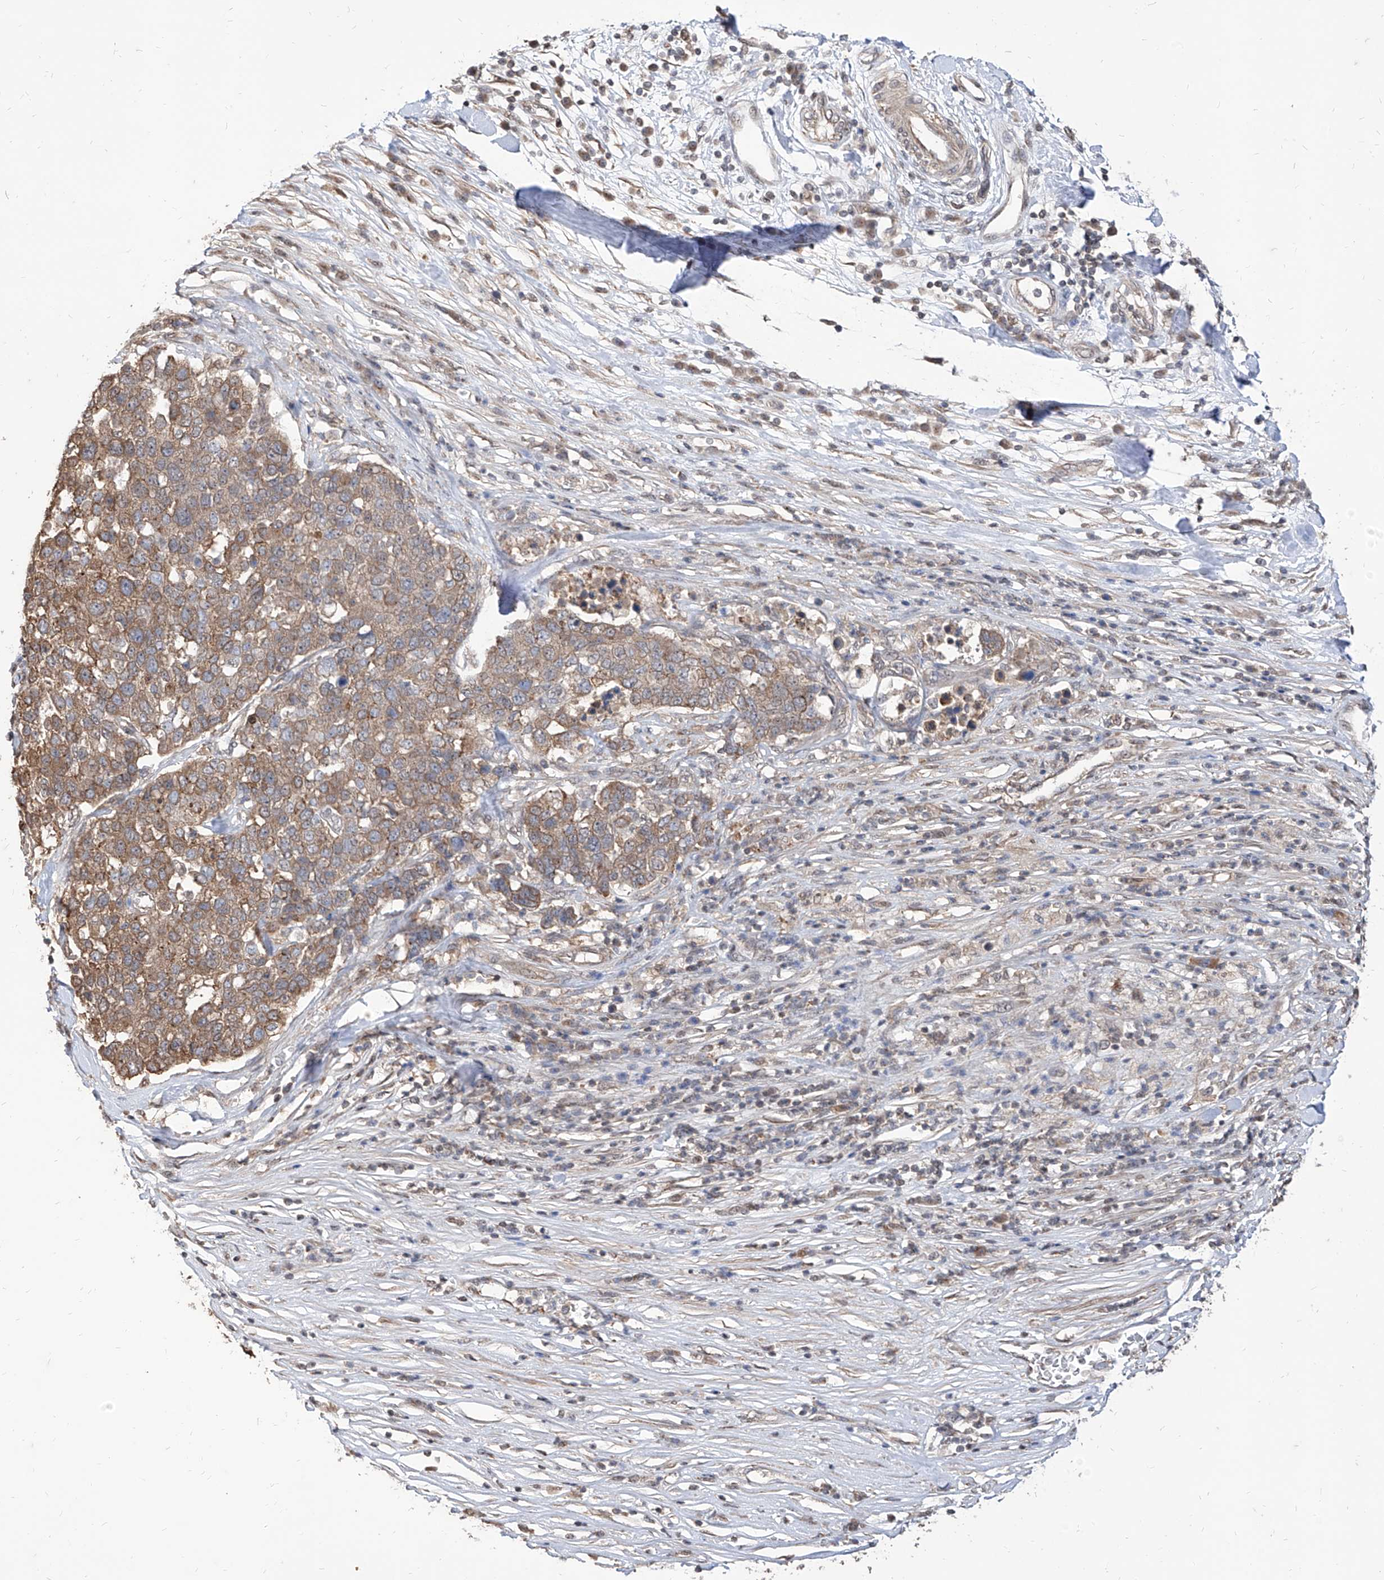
{"staining": {"intensity": "moderate", "quantity": ">75%", "location": "cytoplasmic/membranous"}, "tissue": "pancreatic cancer", "cell_type": "Tumor cells", "image_type": "cancer", "snomed": [{"axis": "morphology", "description": "Adenocarcinoma, NOS"}, {"axis": "topography", "description": "Pancreas"}], "caption": "Pancreatic cancer (adenocarcinoma) stained for a protein (brown) demonstrates moderate cytoplasmic/membranous positive staining in about >75% of tumor cells.", "gene": "C8orf82", "patient": {"sex": "female", "age": 61}}